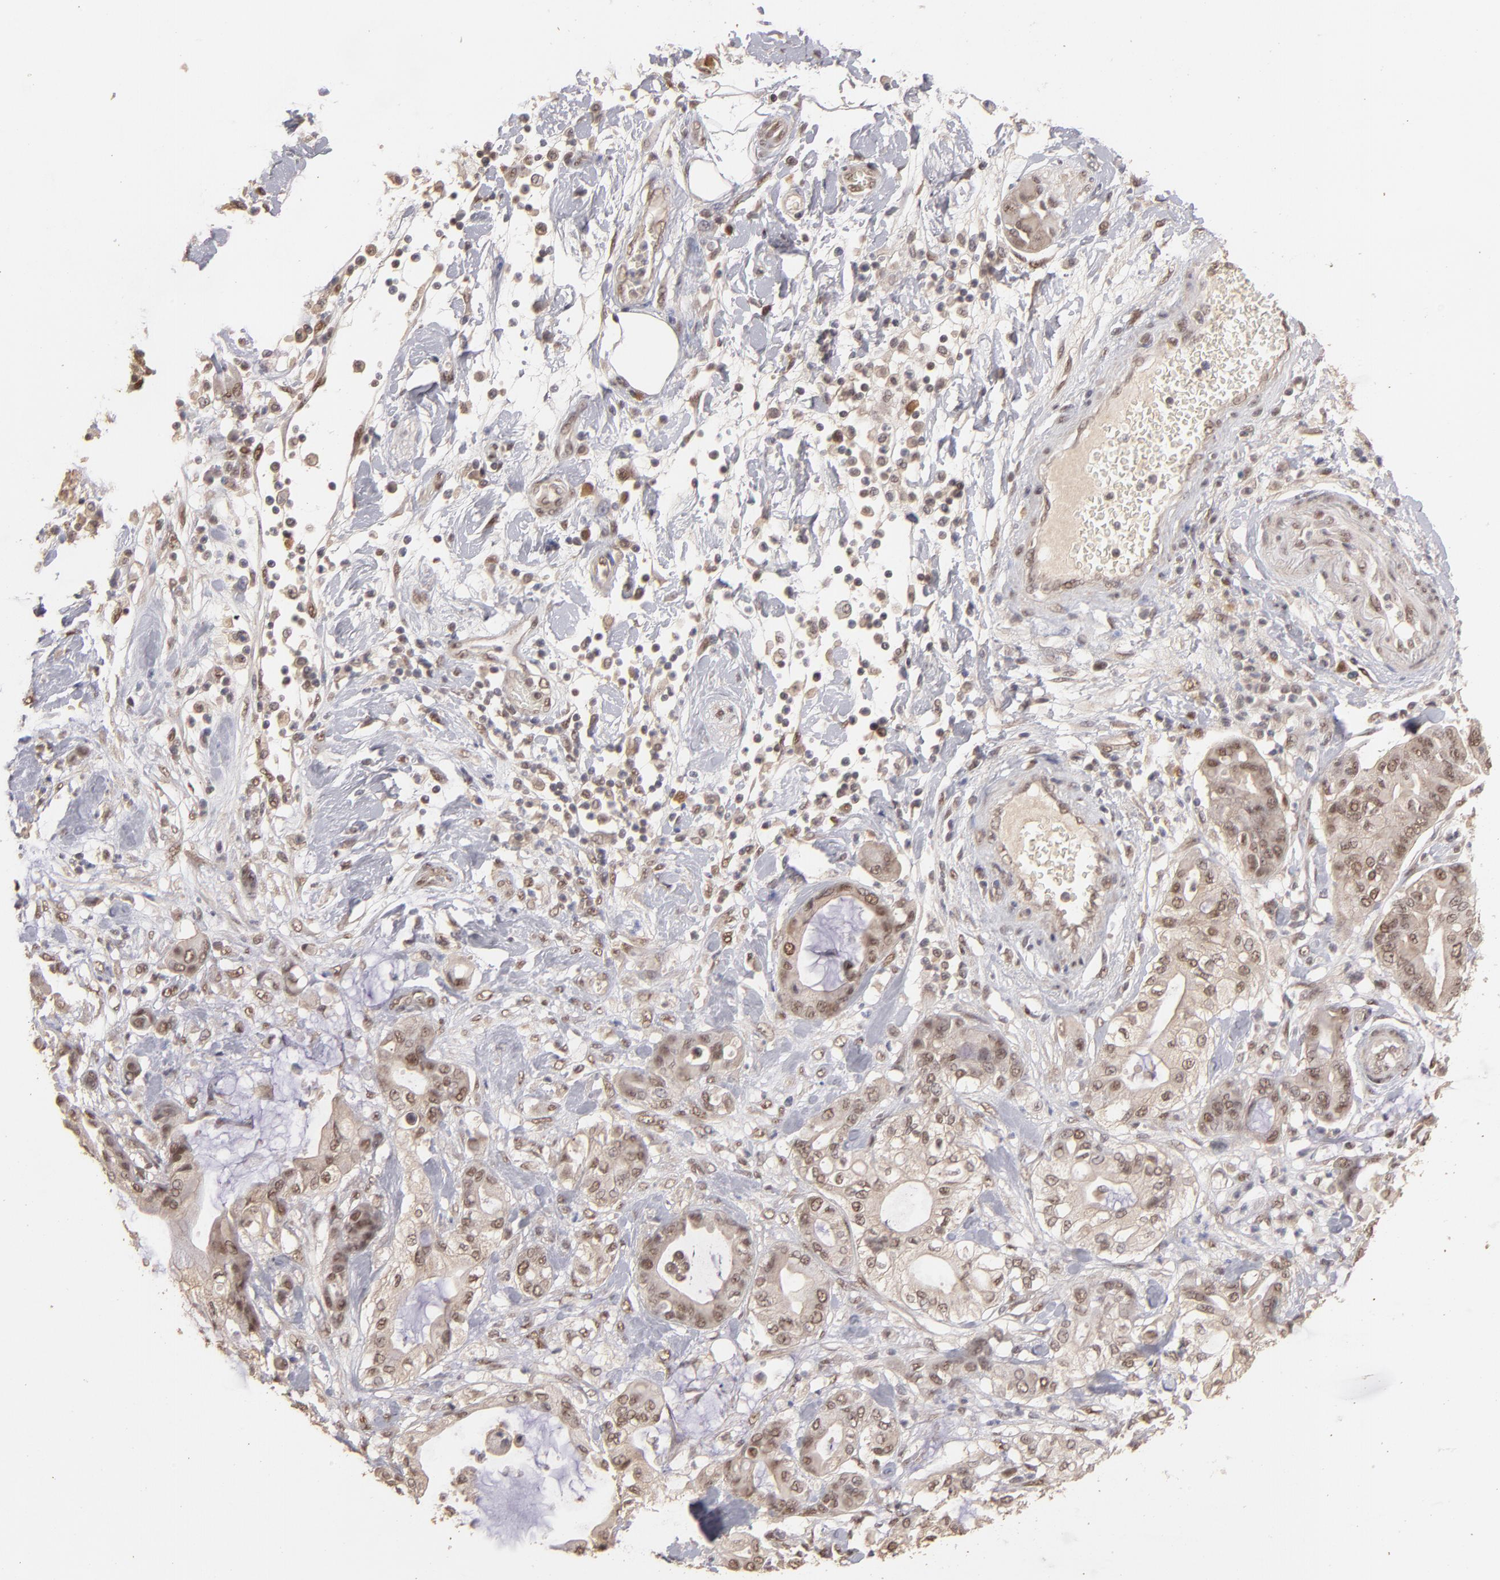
{"staining": {"intensity": "weak", "quantity": ">75%", "location": "cytoplasmic/membranous,nuclear"}, "tissue": "pancreatic cancer", "cell_type": "Tumor cells", "image_type": "cancer", "snomed": [{"axis": "morphology", "description": "Adenocarcinoma, NOS"}, {"axis": "morphology", "description": "Adenocarcinoma, metastatic, NOS"}, {"axis": "topography", "description": "Lymph node"}, {"axis": "topography", "description": "Pancreas"}, {"axis": "topography", "description": "Duodenum"}], "caption": "About >75% of tumor cells in human pancreatic cancer (adenocarcinoma) exhibit weak cytoplasmic/membranous and nuclear protein positivity as visualized by brown immunohistochemical staining.", "gene": "CLOCK", "patient": {"sex": "female", "age": 64}}